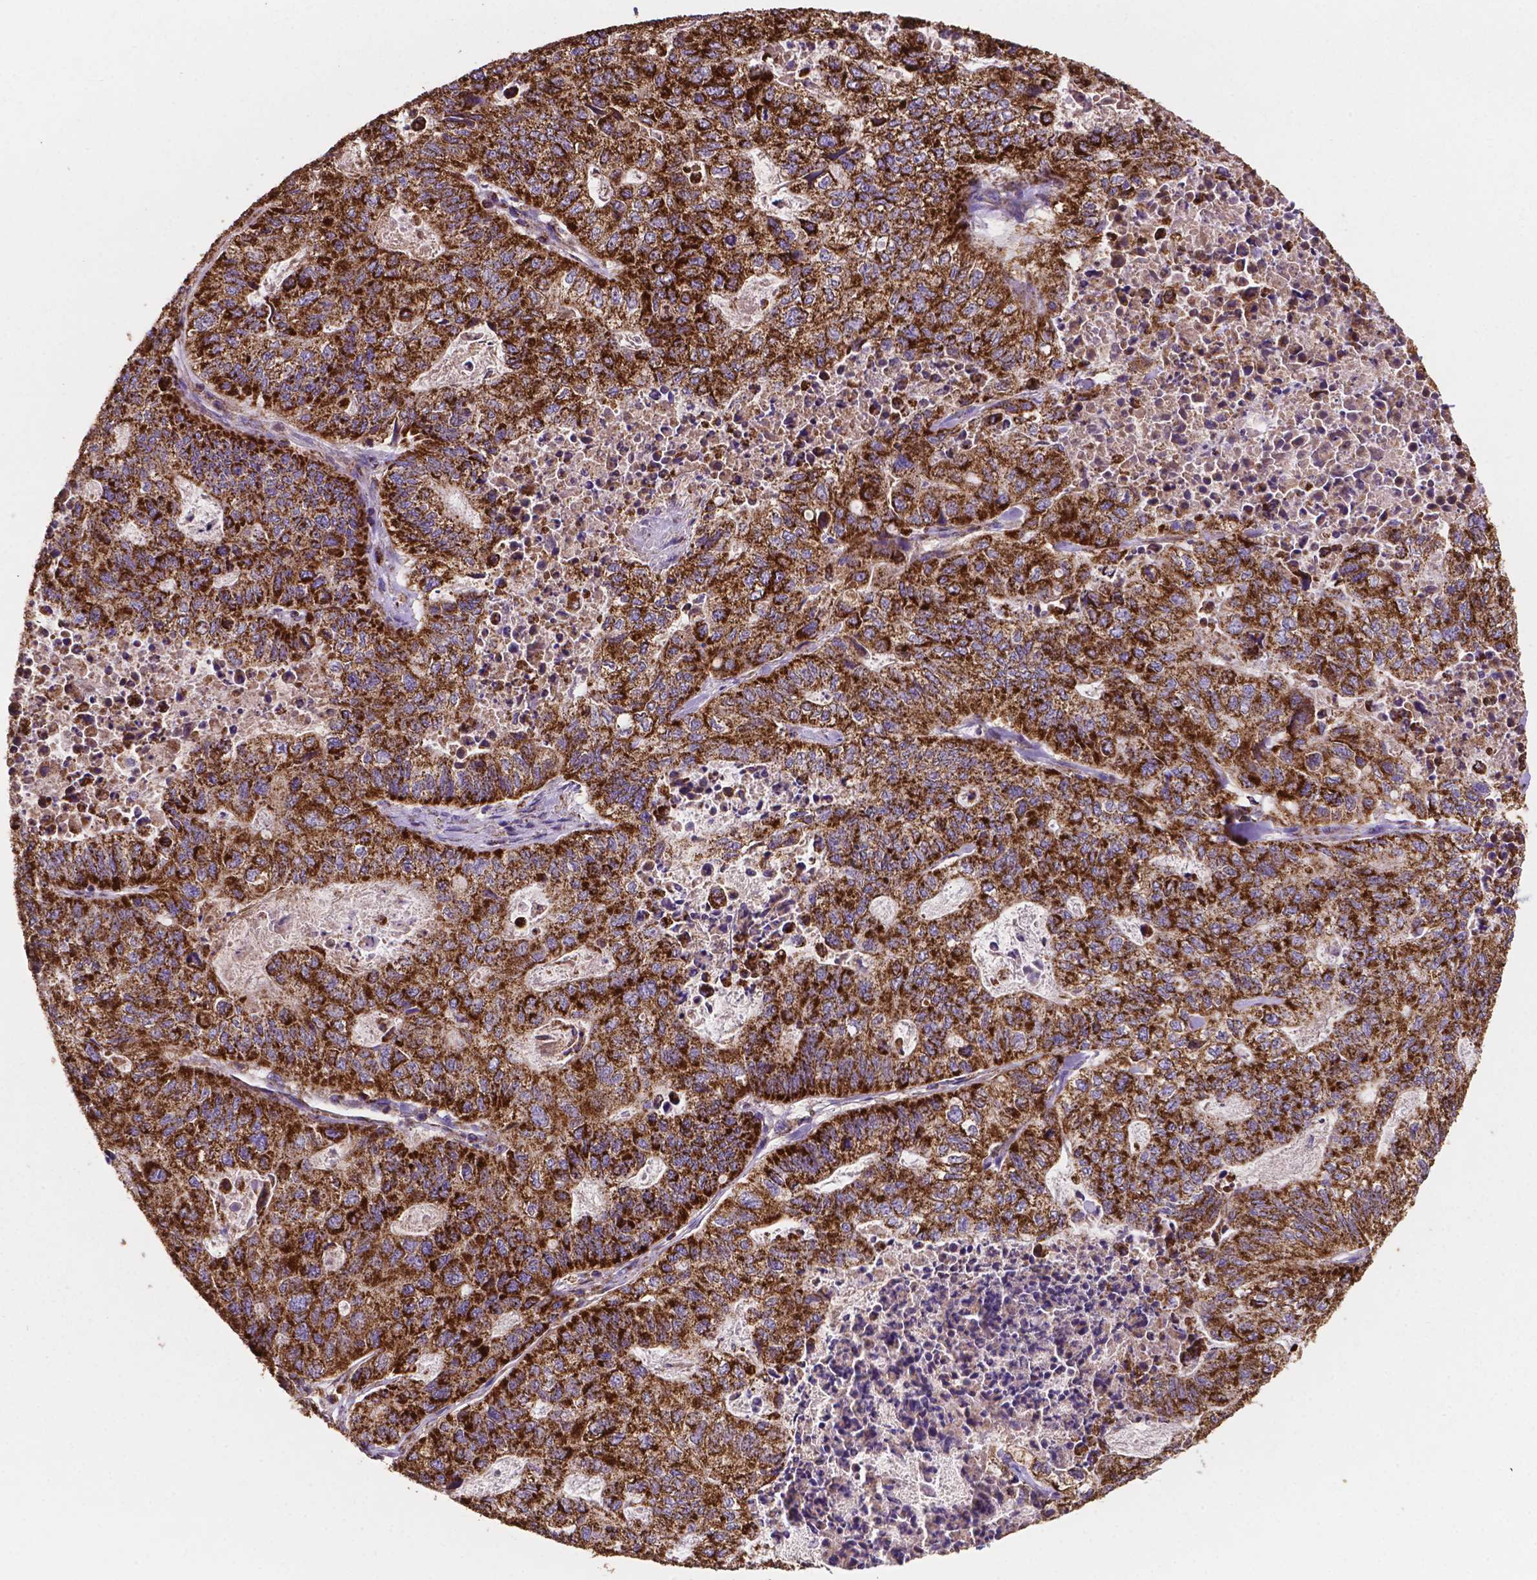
{"staining": {"intensity": "strong", "quantity": ">75%", "location": "cytoplasmic/membranous"}, "tissue": "stomach cancer", "cell_type": "Tumor cells", "image_type": "cancer", "snomed": [{"axis": "morphology", "description": "Adenocarcinoma, NOS"}, {"axis": "topography", "description": "Stomach, upper"}], "caption": "Stomach adenocarcinoma stained with DAB IHC reveals high levels of strong cytoplasmic/membranous staining in about >75% of tumor cells. (DAB = brown stain, brightfield microscopy at high magnification).", "gene": "HSPD1", "patient": {"sex": "female", "age": 67}}